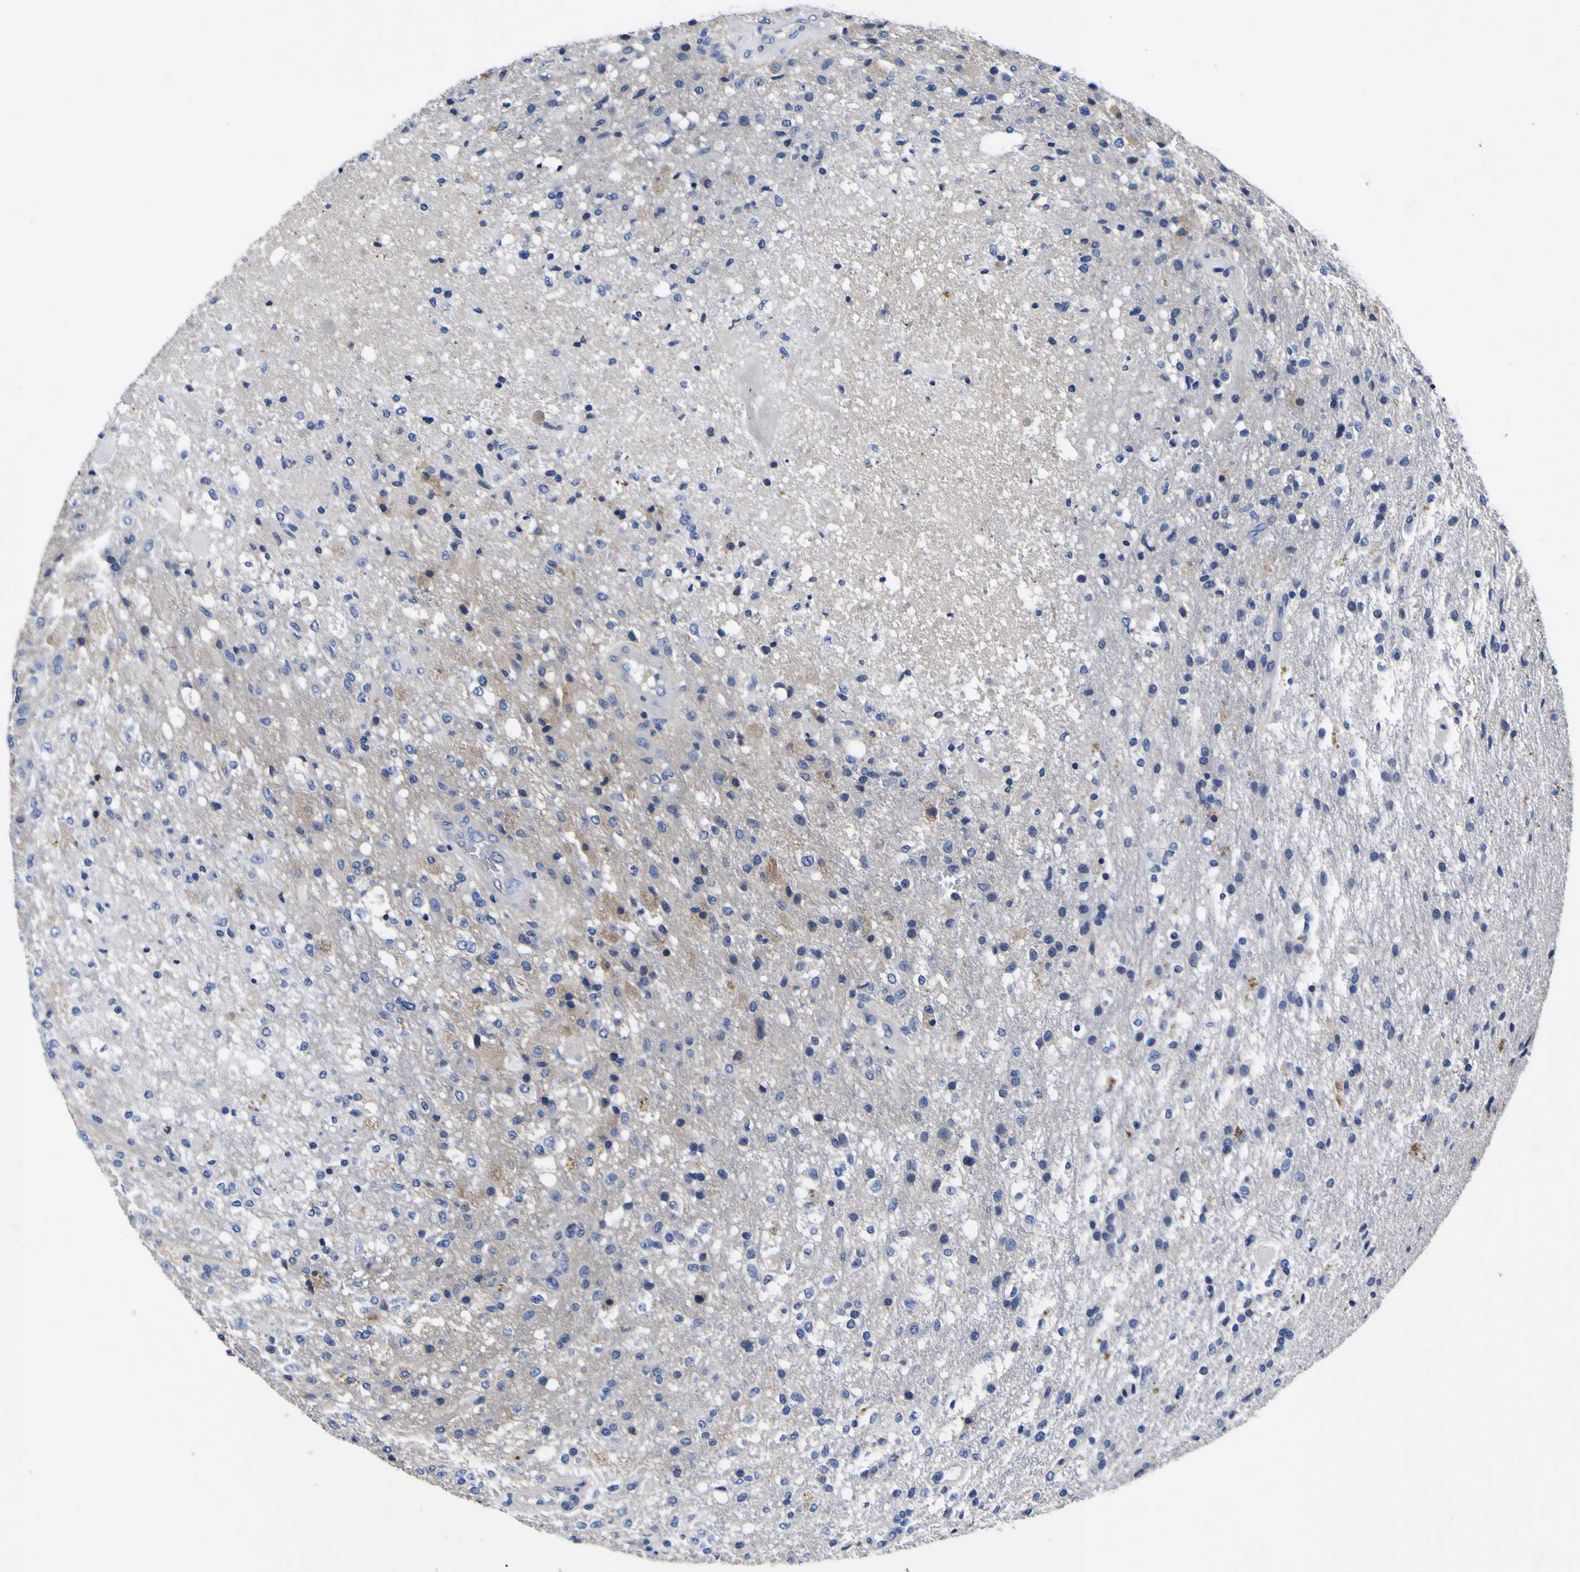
{"staining": {"intensity": "negative", "quantity": "none", "location": "none"}, "tissue": "glioma", "cell_type": "Tumor cells", "image_type": "cancer", "snomed": [{"axis": "morphology", "description": "Normal tissue, NOS"}, {"axis": "morphology", "description": "Glioma, malignant, High grade"}, {"axis": "topography", "description": "Cerebral cortex"}], "caption": "The IHC image has no significant expression in tumor cells of glioma tissue.", "gene": "VASN", "patient": {"sex": "male", "age": 77}}